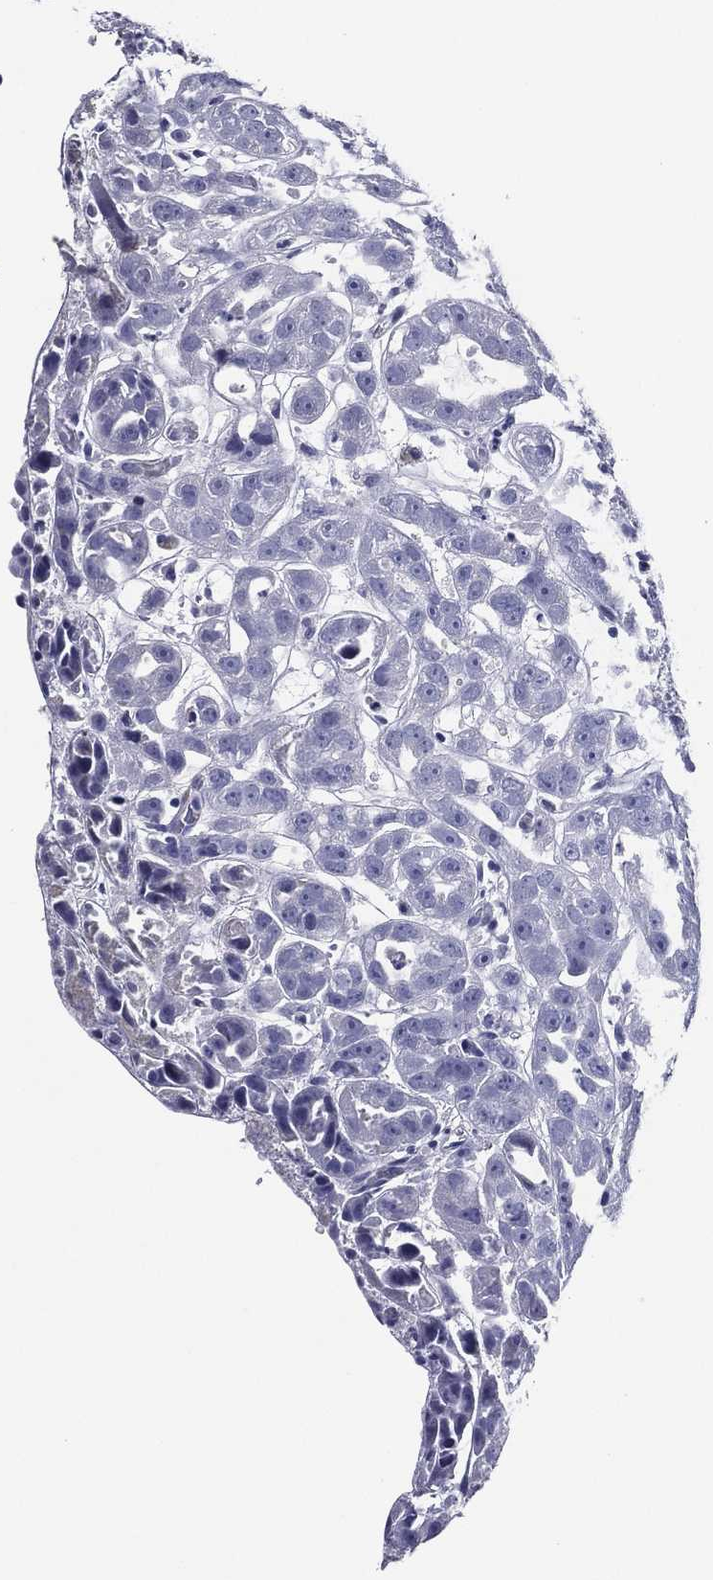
{"staining": {"intensity": "negative", "quantity": "none", "location": "none"}, "tissue": "urothelial cancer", "cell_type": "Tumor cells", "image_type": "cancer", "snomed": [{"axis": "morphology", "description": "Urothelial carcinoma, High grade"}, {"axis": "topography", "description": "Urinary bladder"}], "caption": "A micrograph of human urothelial cancer is negative for staining in tumor cells.", "gene": "ACE2", "patient": {"sex": "female", "age": 41}}